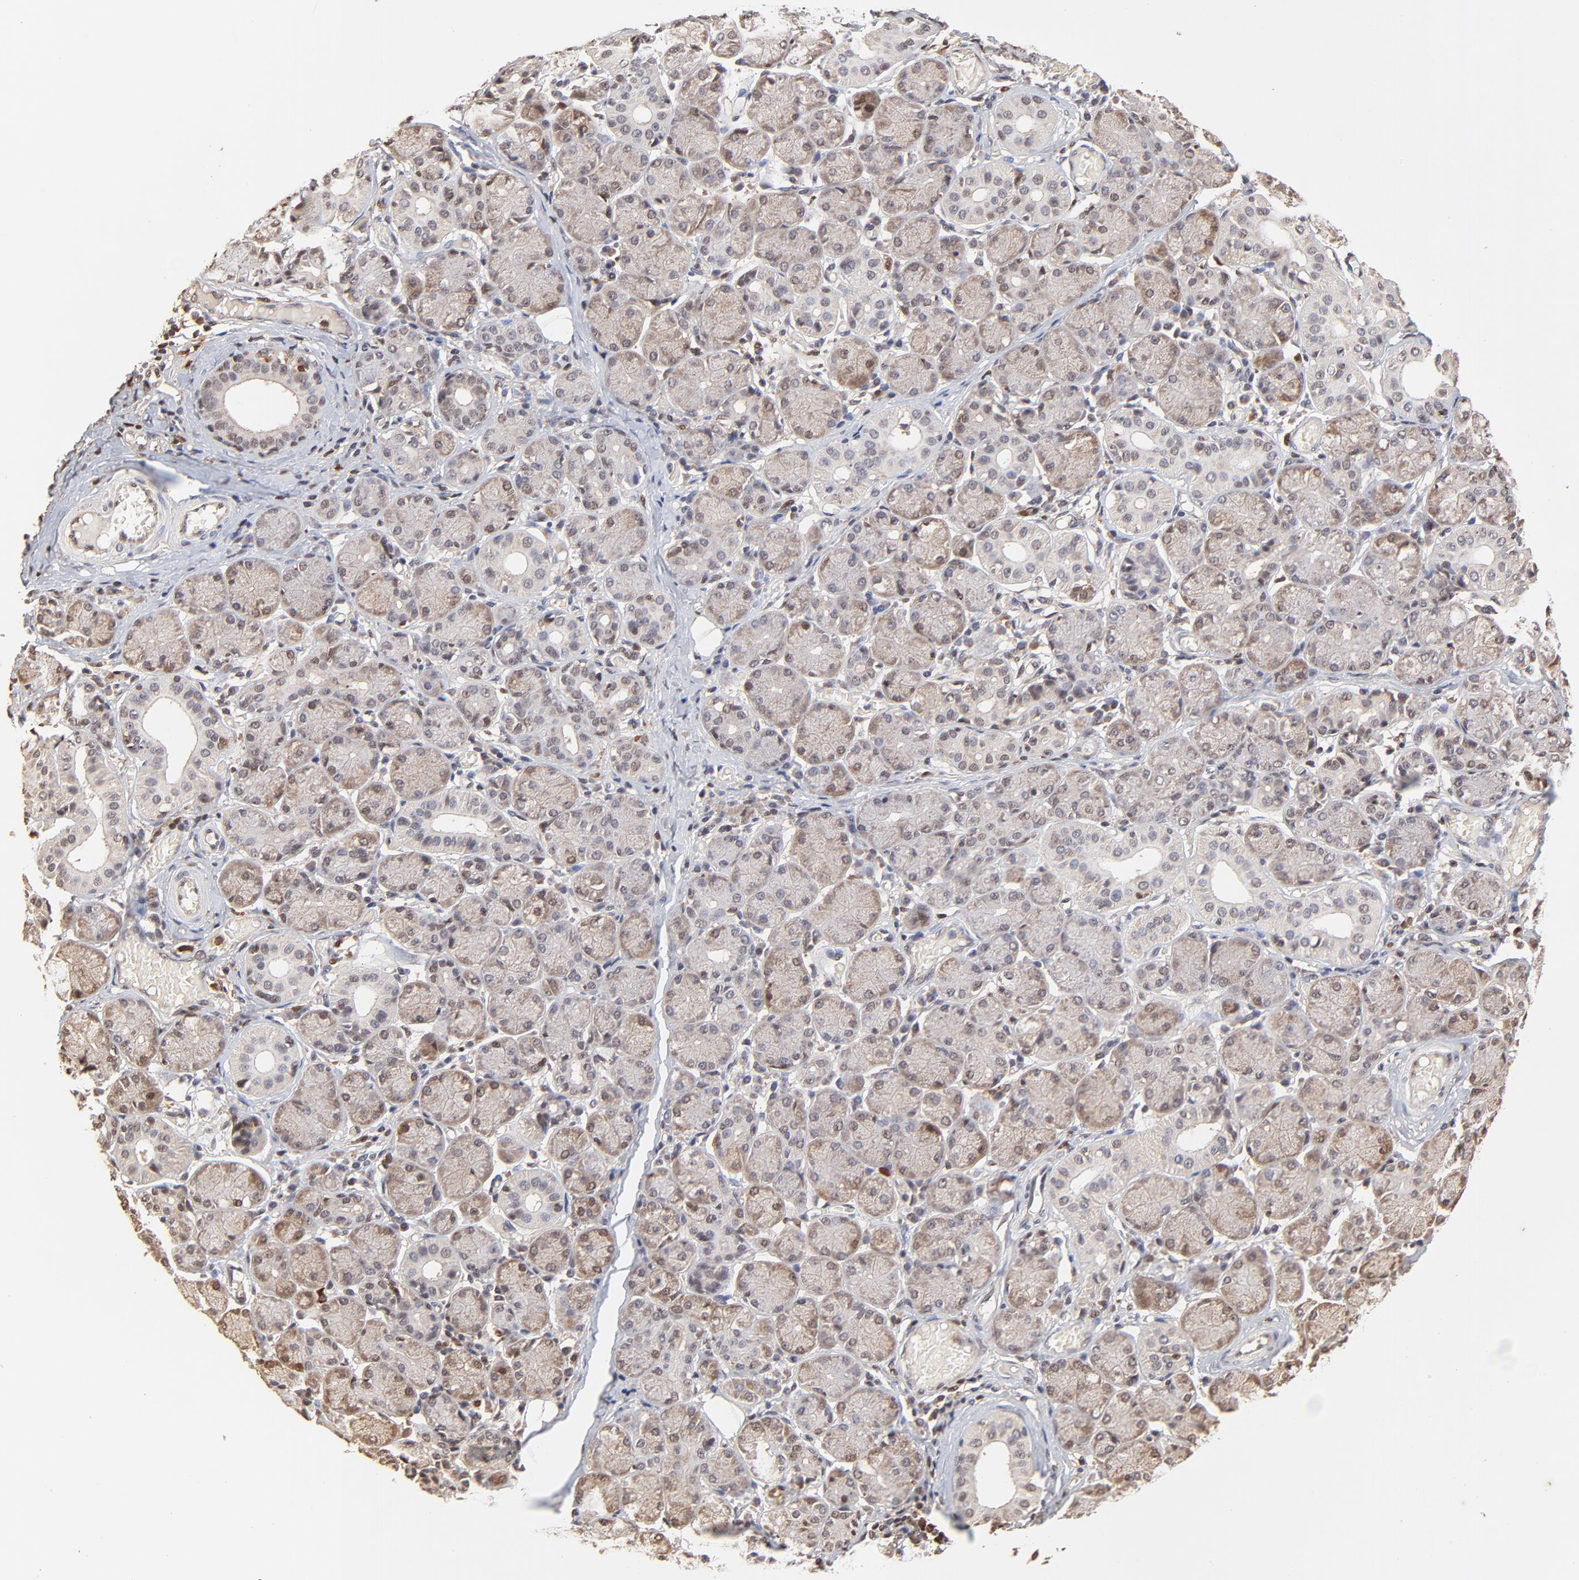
{"staining": {"intensity": "weak", "quantity": "<25%", "location": "cytoplasmic/membranous,nuclear"}, "tissue": "salivary gland", "cell_type": "Glandular cells", "image_type": "normal", "snomed": [{"axis": "morphology", "description": "Normal tissue, NOS"}, {"axis": "topography", "description": "Salivary gland"}], "caption": "IHC histopathology image of unremarkable salivary gland: human salivary gland stained with DAB (3,3'-diaminobenzidine) exhibits no significant protein expression in glandular cells.", "gene": "CASP1", "patient": {"sex": "female", "age": 24}}